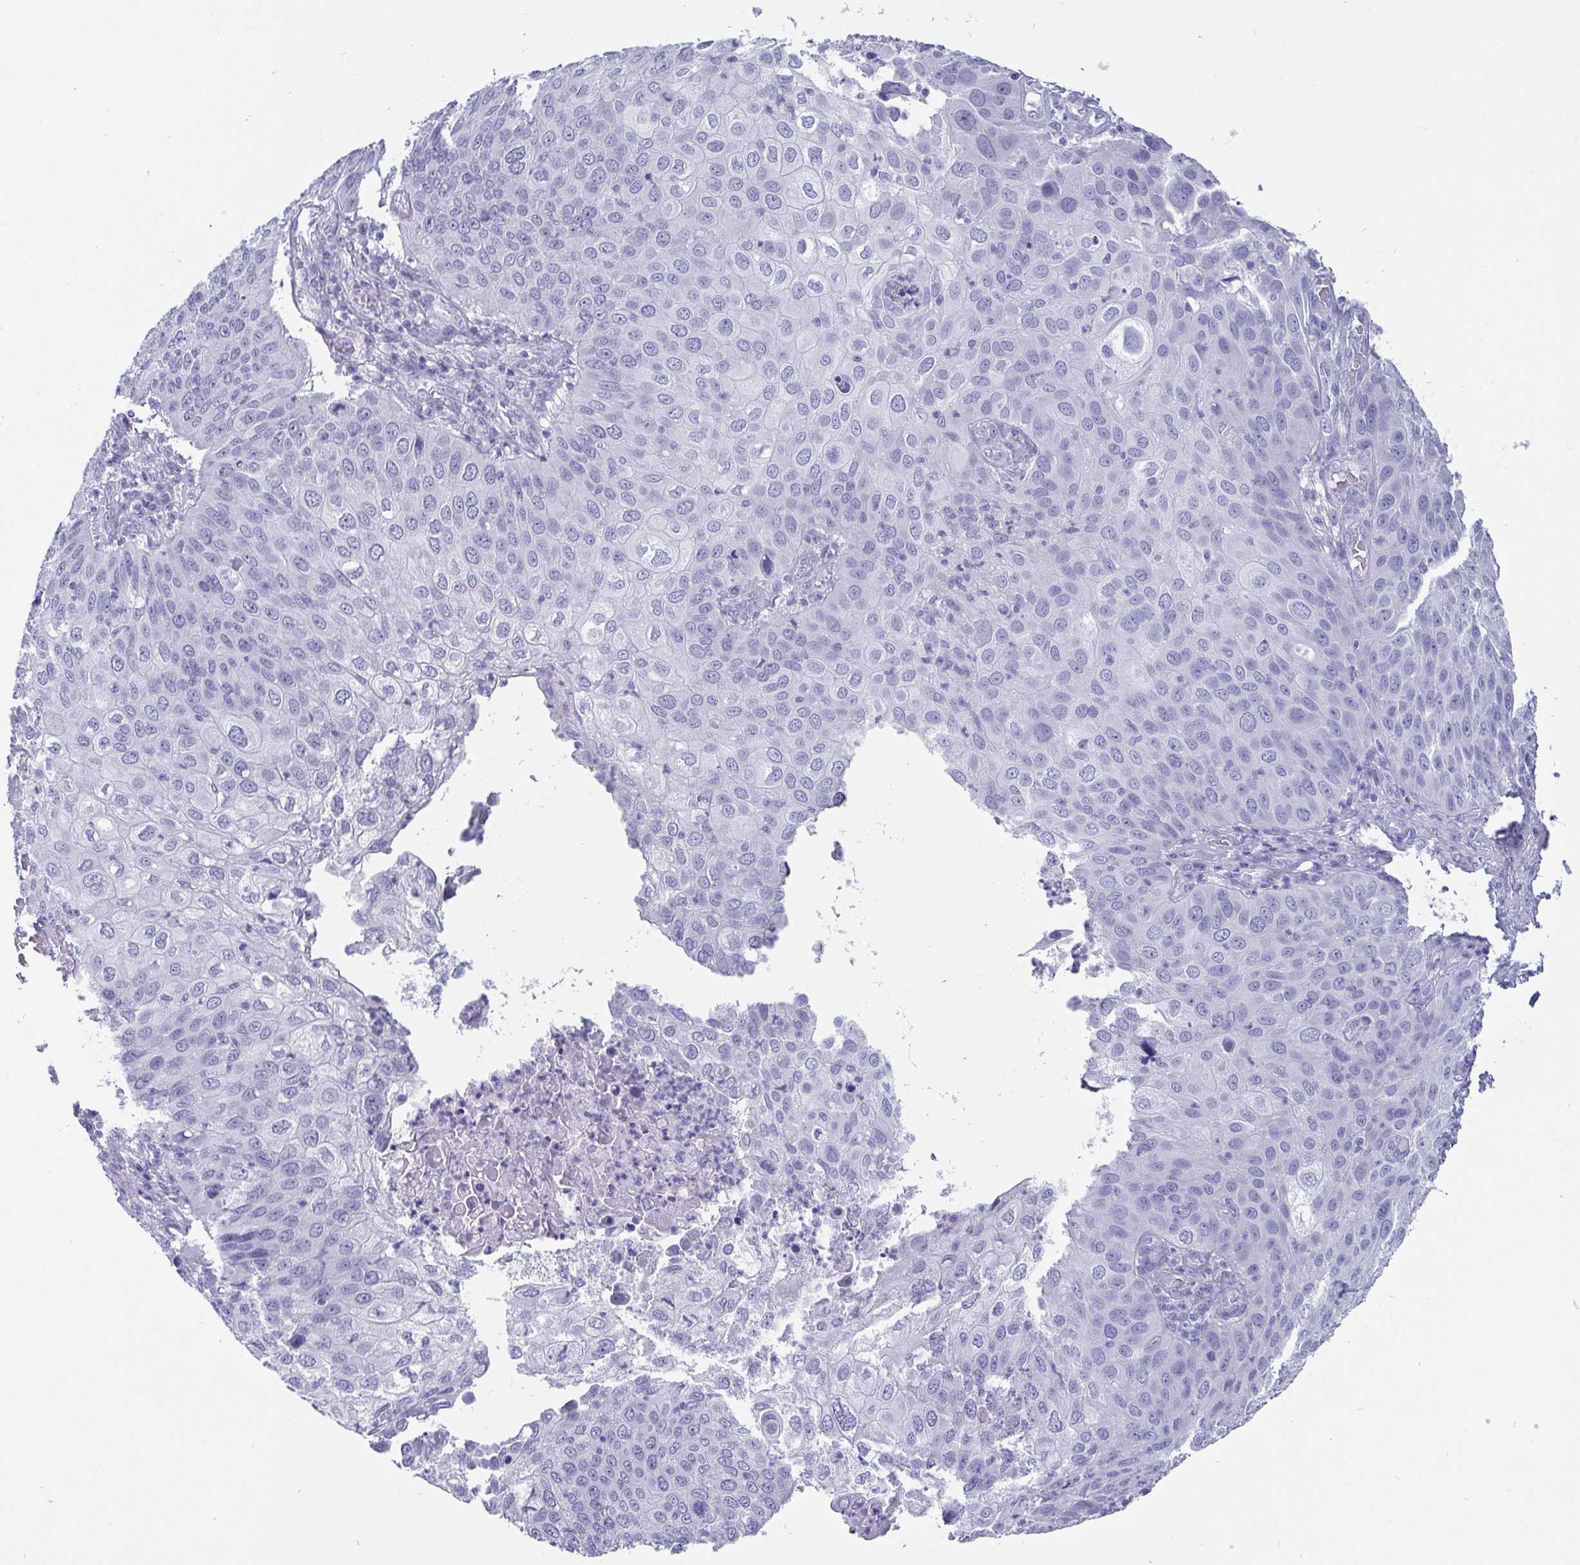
{"staining": {"intensity": "negative", "quantity": "none", "location": "none"}, "tissue": "skin cancer", "cell_type": "Tumor cells", "image_type": "cancer", "snomed": [{"axis": "morphology", "description": "Squamous cell carcinoma, NOS"}, {"axis": "topography", "description": "Skin"}], "caption": "DAB (3,3'-diaminobenzidine) immunohistochemical staining of skin squamous cell carcinoma demonstrates no significant staining in tumor cells. Nuclei are stained in blue.", "gene": "SCGN", "patient": {"sex": "male", "age": 87}}